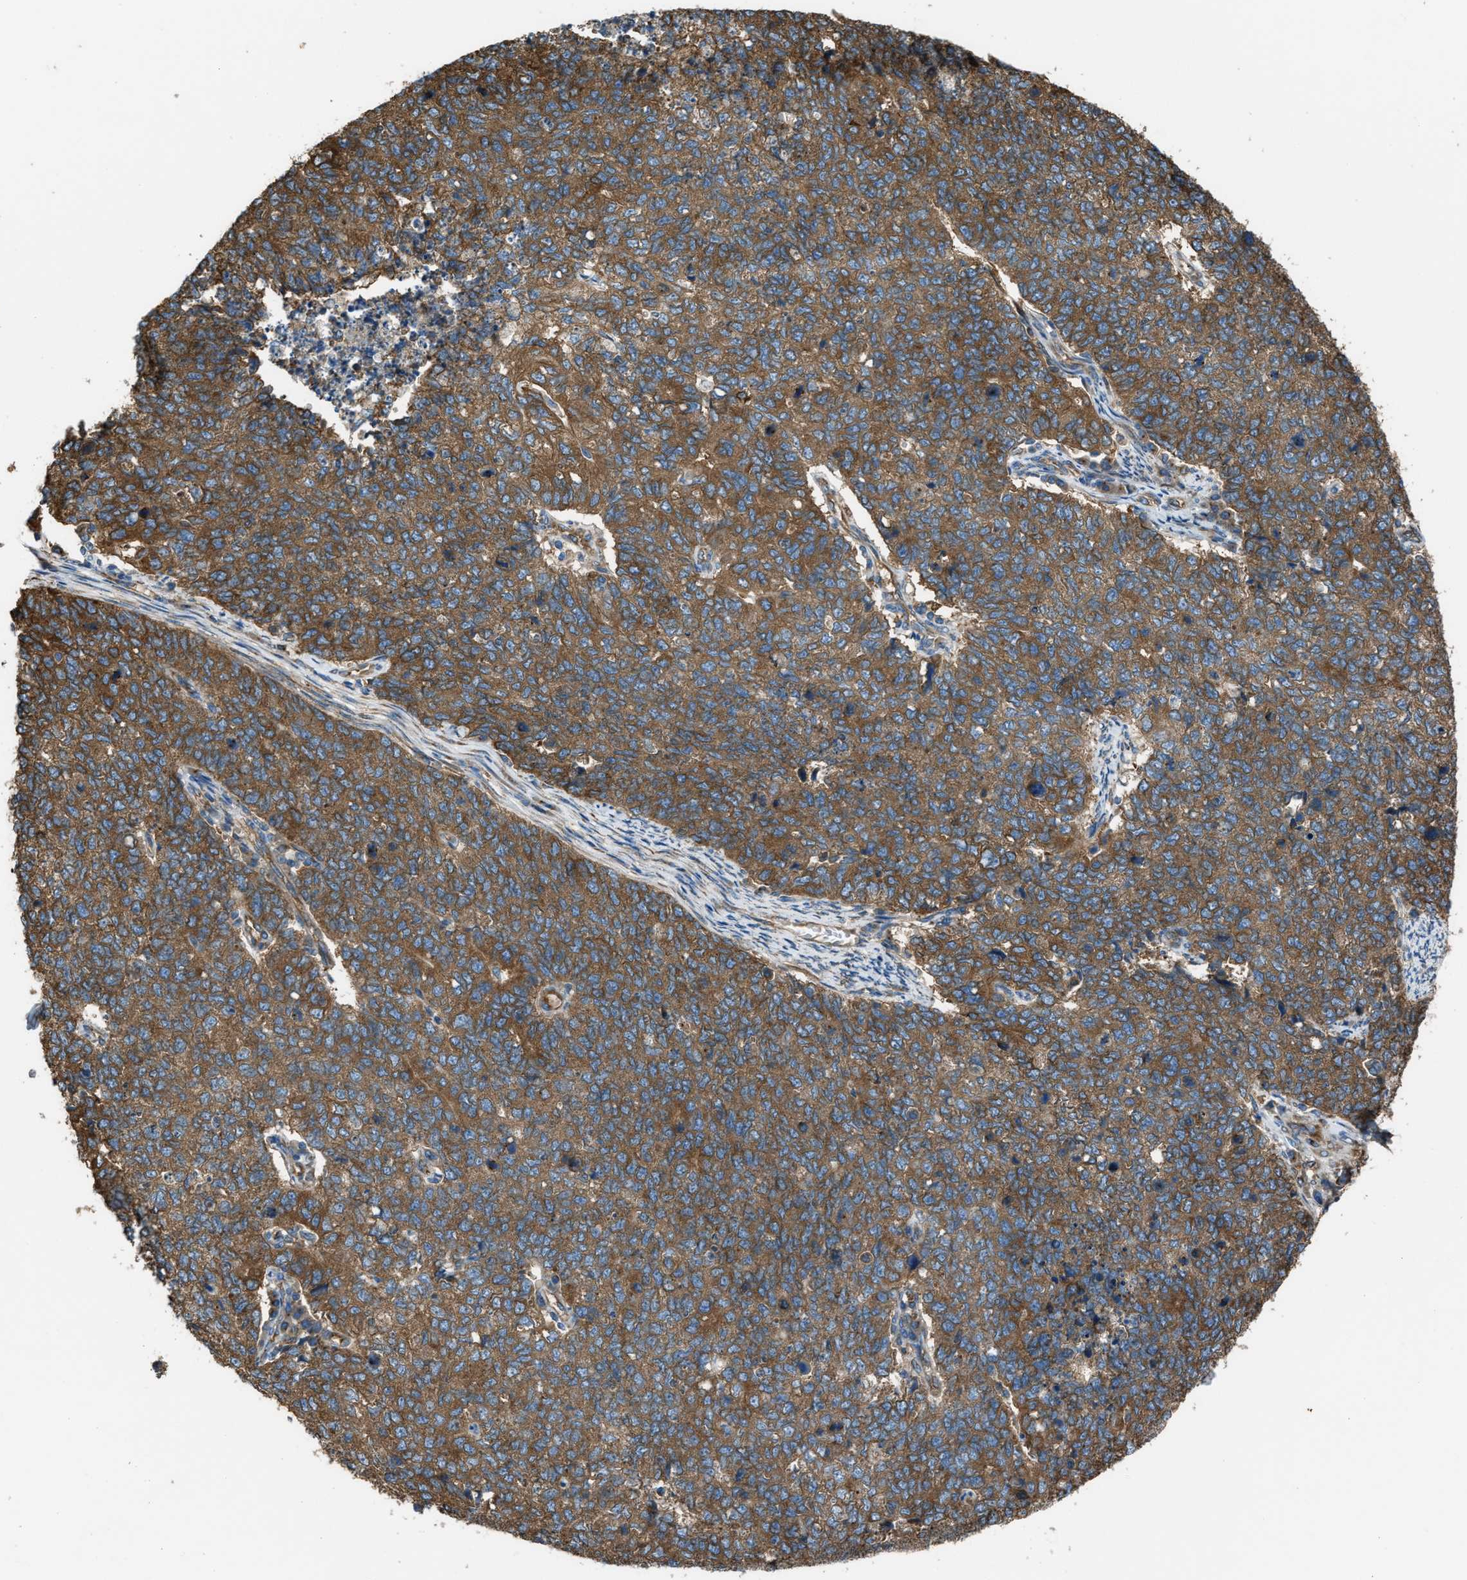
{"staining": {"intensity": "moderate", "quantity": ">75%", "location": "cytoplasmic/membranous"}, "tissue": "cervical cancer", "cell_type": "Tumor cells", "image_type": "cancer", "snomed": [{"axis": "morphology", "description": "Squamous cell carcinoma, NOS"}, {"axis": "topography", "description": "Cervix"}], "caption": "Tumor cells show medium levels of moderate cytoplasmic/membranous positivity in about >75% of cells in squamous cell carcinoma (cervical).", "gene": "TRPC1", "patient": {"sex": "female", "age": 63}}